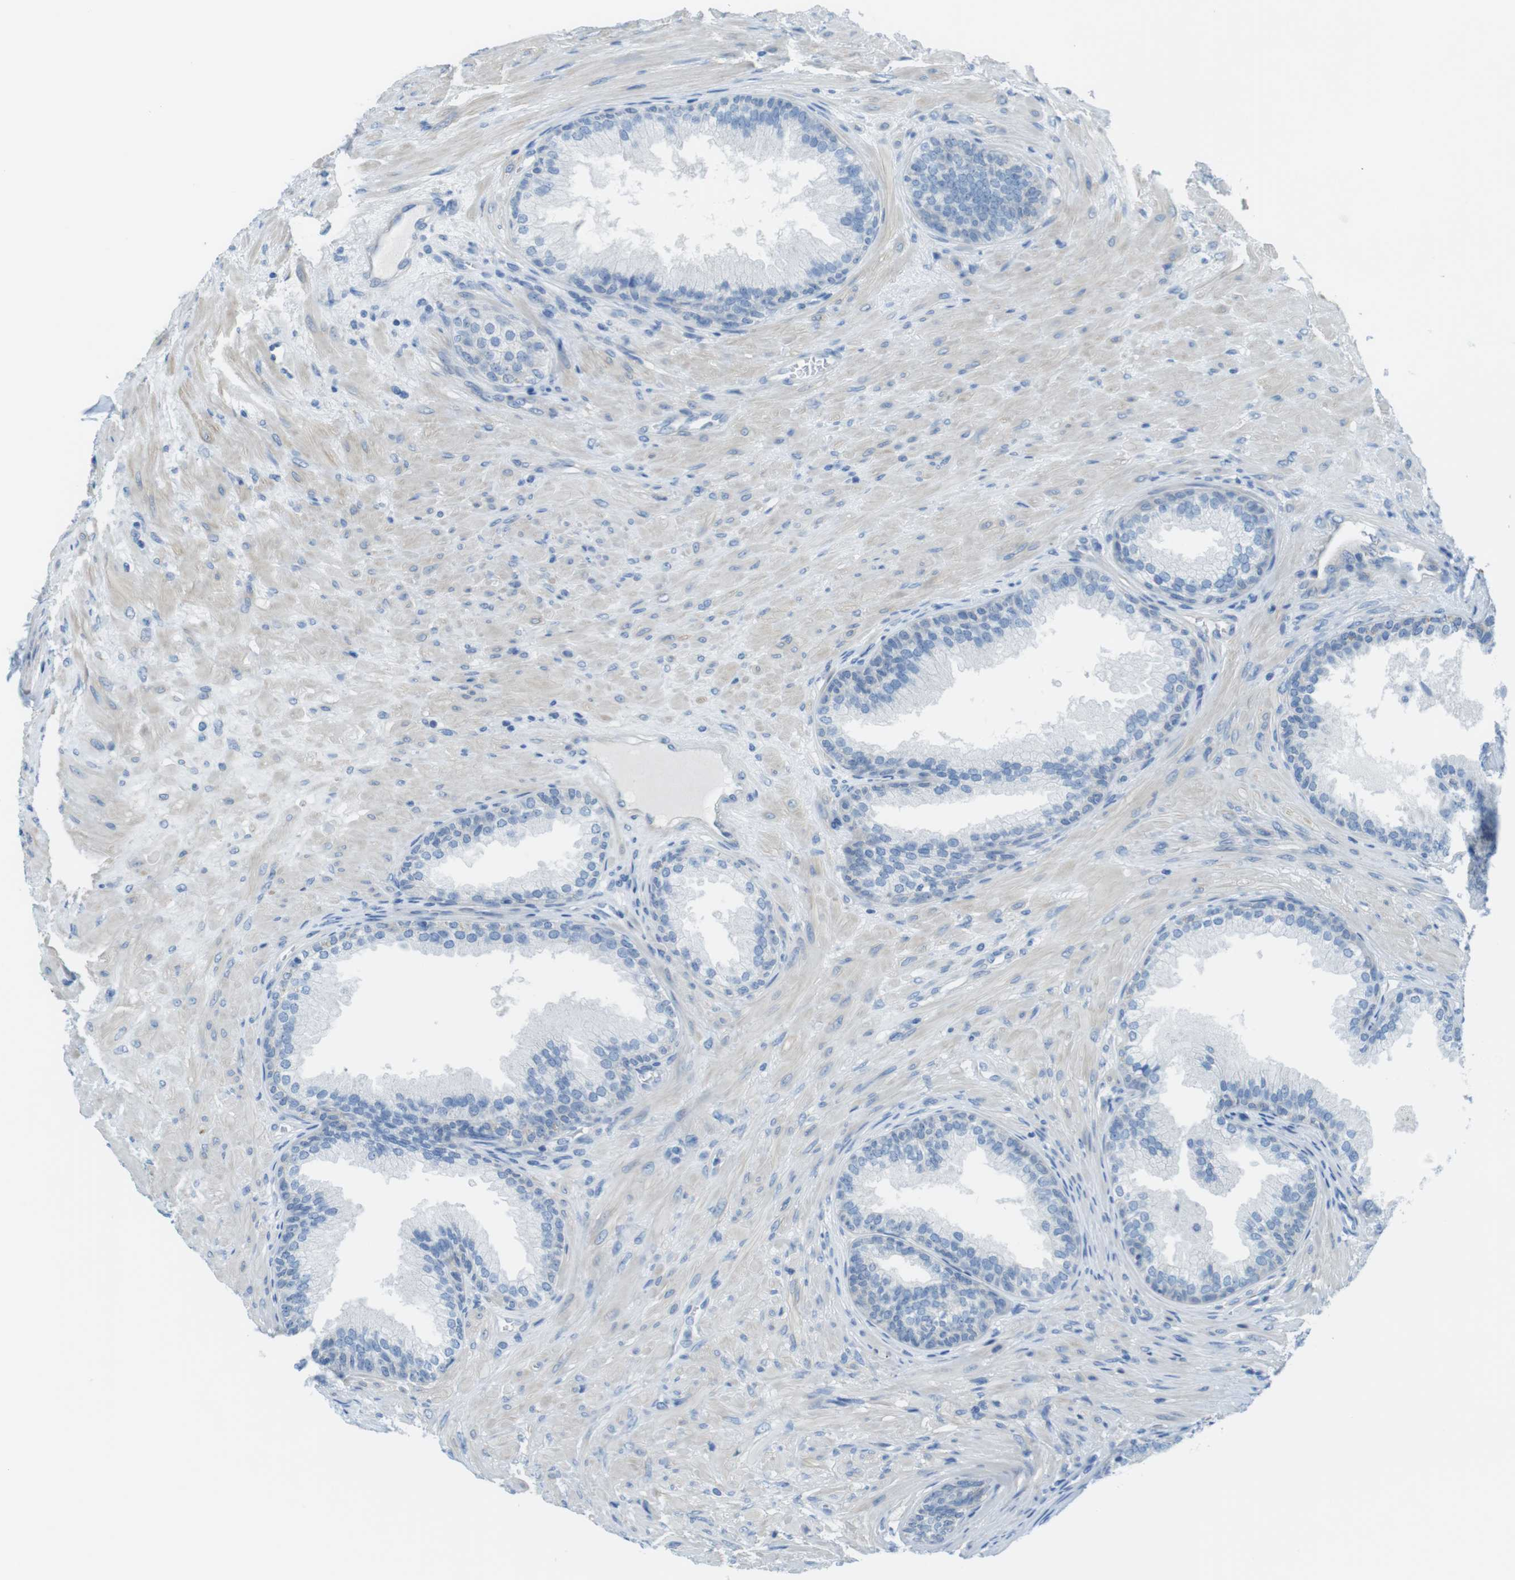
{"staining": {"intensity": "negative", "quantity": "none", "location": "none"}, "tissue": "prostate", "cell_type": "Glandular cells", "image_type": "normal", "snomed": [{"axis": "morphology", "description": "Normal tissue, NOS"}, {"axis": "topography", "description": "Prostate"}], "caption": "High magnification brightfield microscopy of benign prostate stained with DAB (3,3'-diaminobenzidine) (brown) and counterstained with hematoxylin (blue): glandular cells show no significant staining. Nuclei are stained in blue.", "gene": "CDH8", "patient": {"sex": "male", "age": 76}}